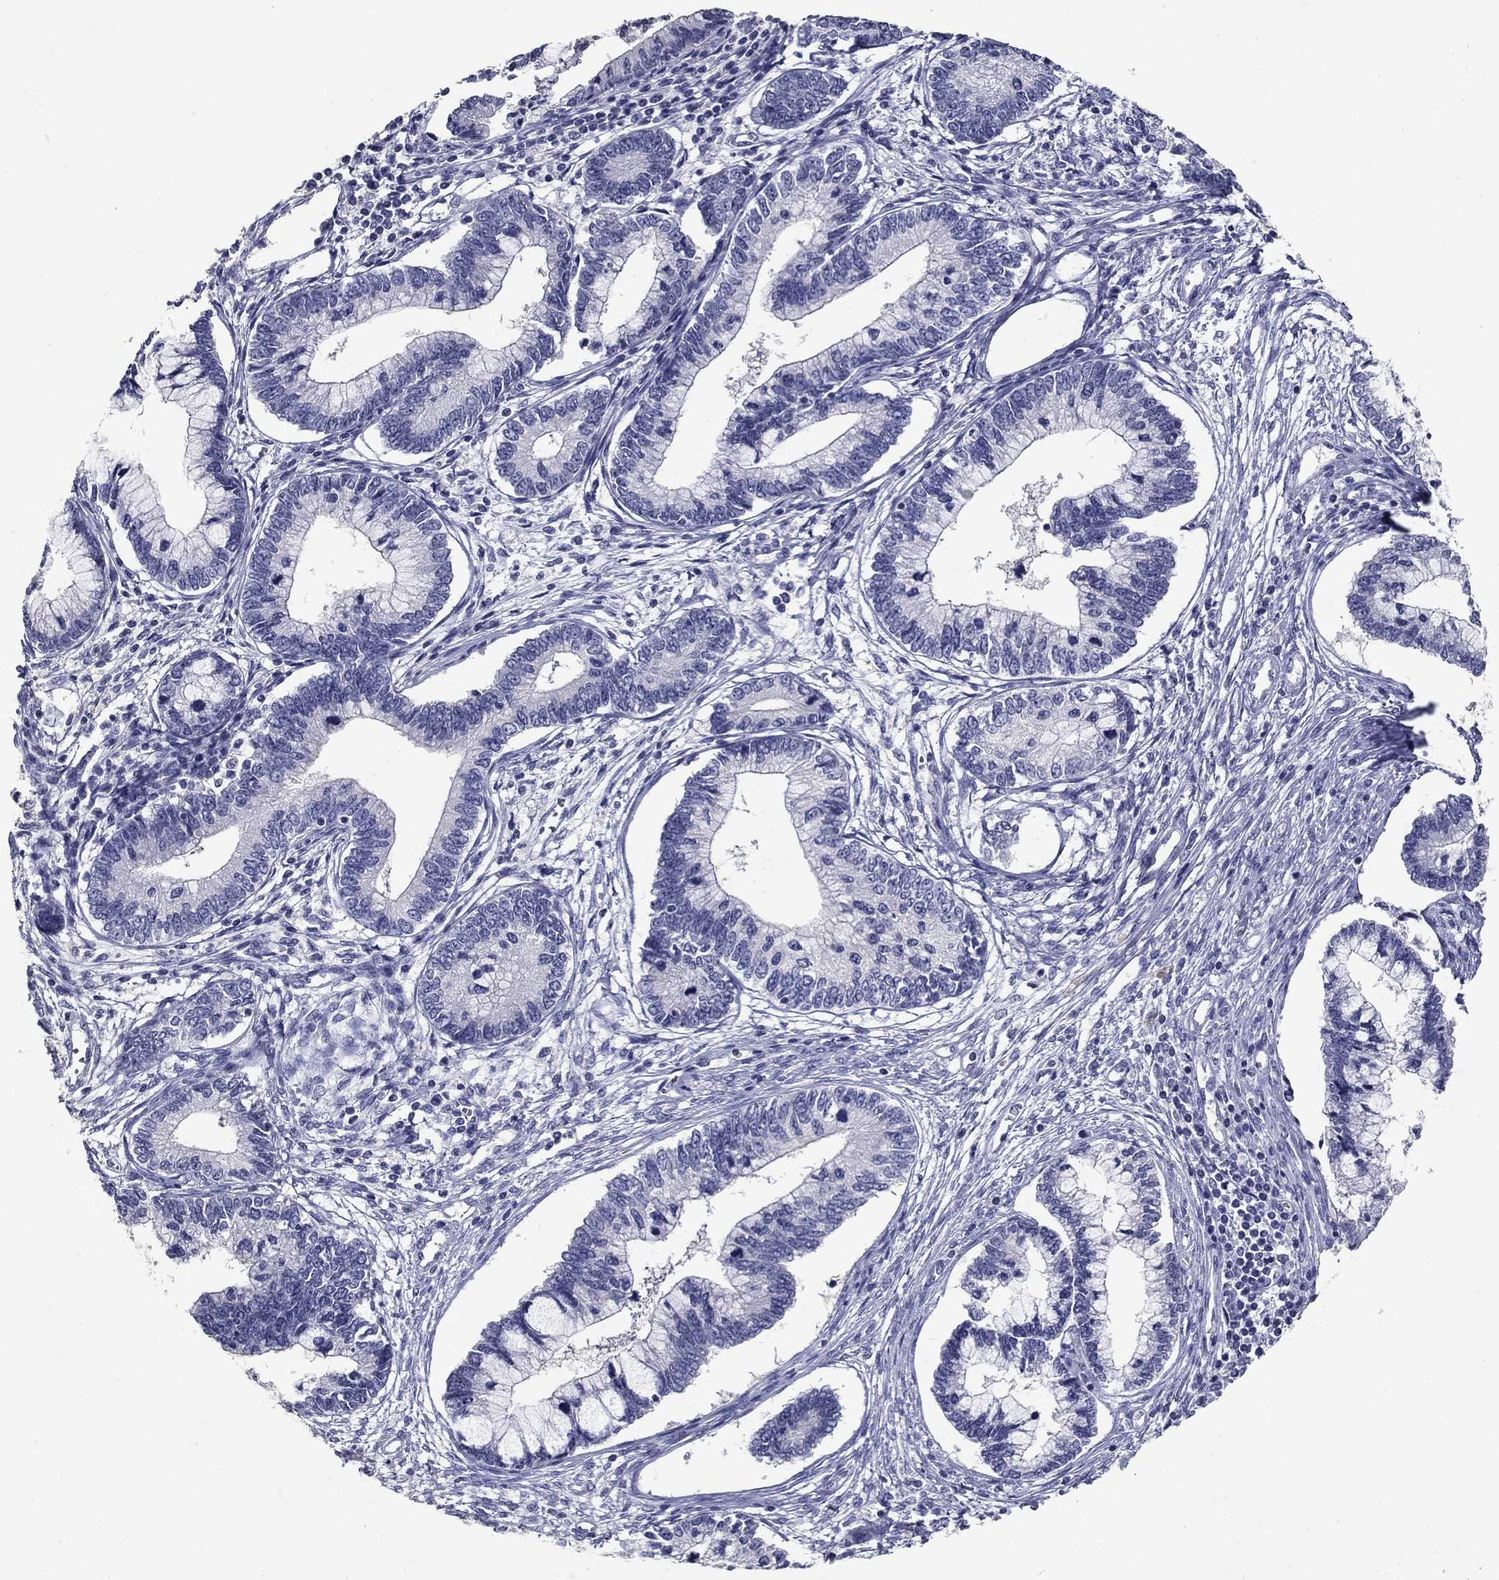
{"staining": {"intensity": "negative", "quantity": "none", "location": "none"}, "tissue": "cervical cancer", "cell_type": "Tumor cells", "image_type": "cancer", "snomed": [{"axis": "morphology", "description": "Adenocarcinoma, NOS"}, {"axis": "topography", "description": "Cervix"}], "caption": "This is an immunohistochemistry (IHC) histopathology image of human cervical cancer (adenocarcinoma). There is no expression in tumor cells.", "gene": "POMC", "patient": {"sex": "female", "age": 44}}